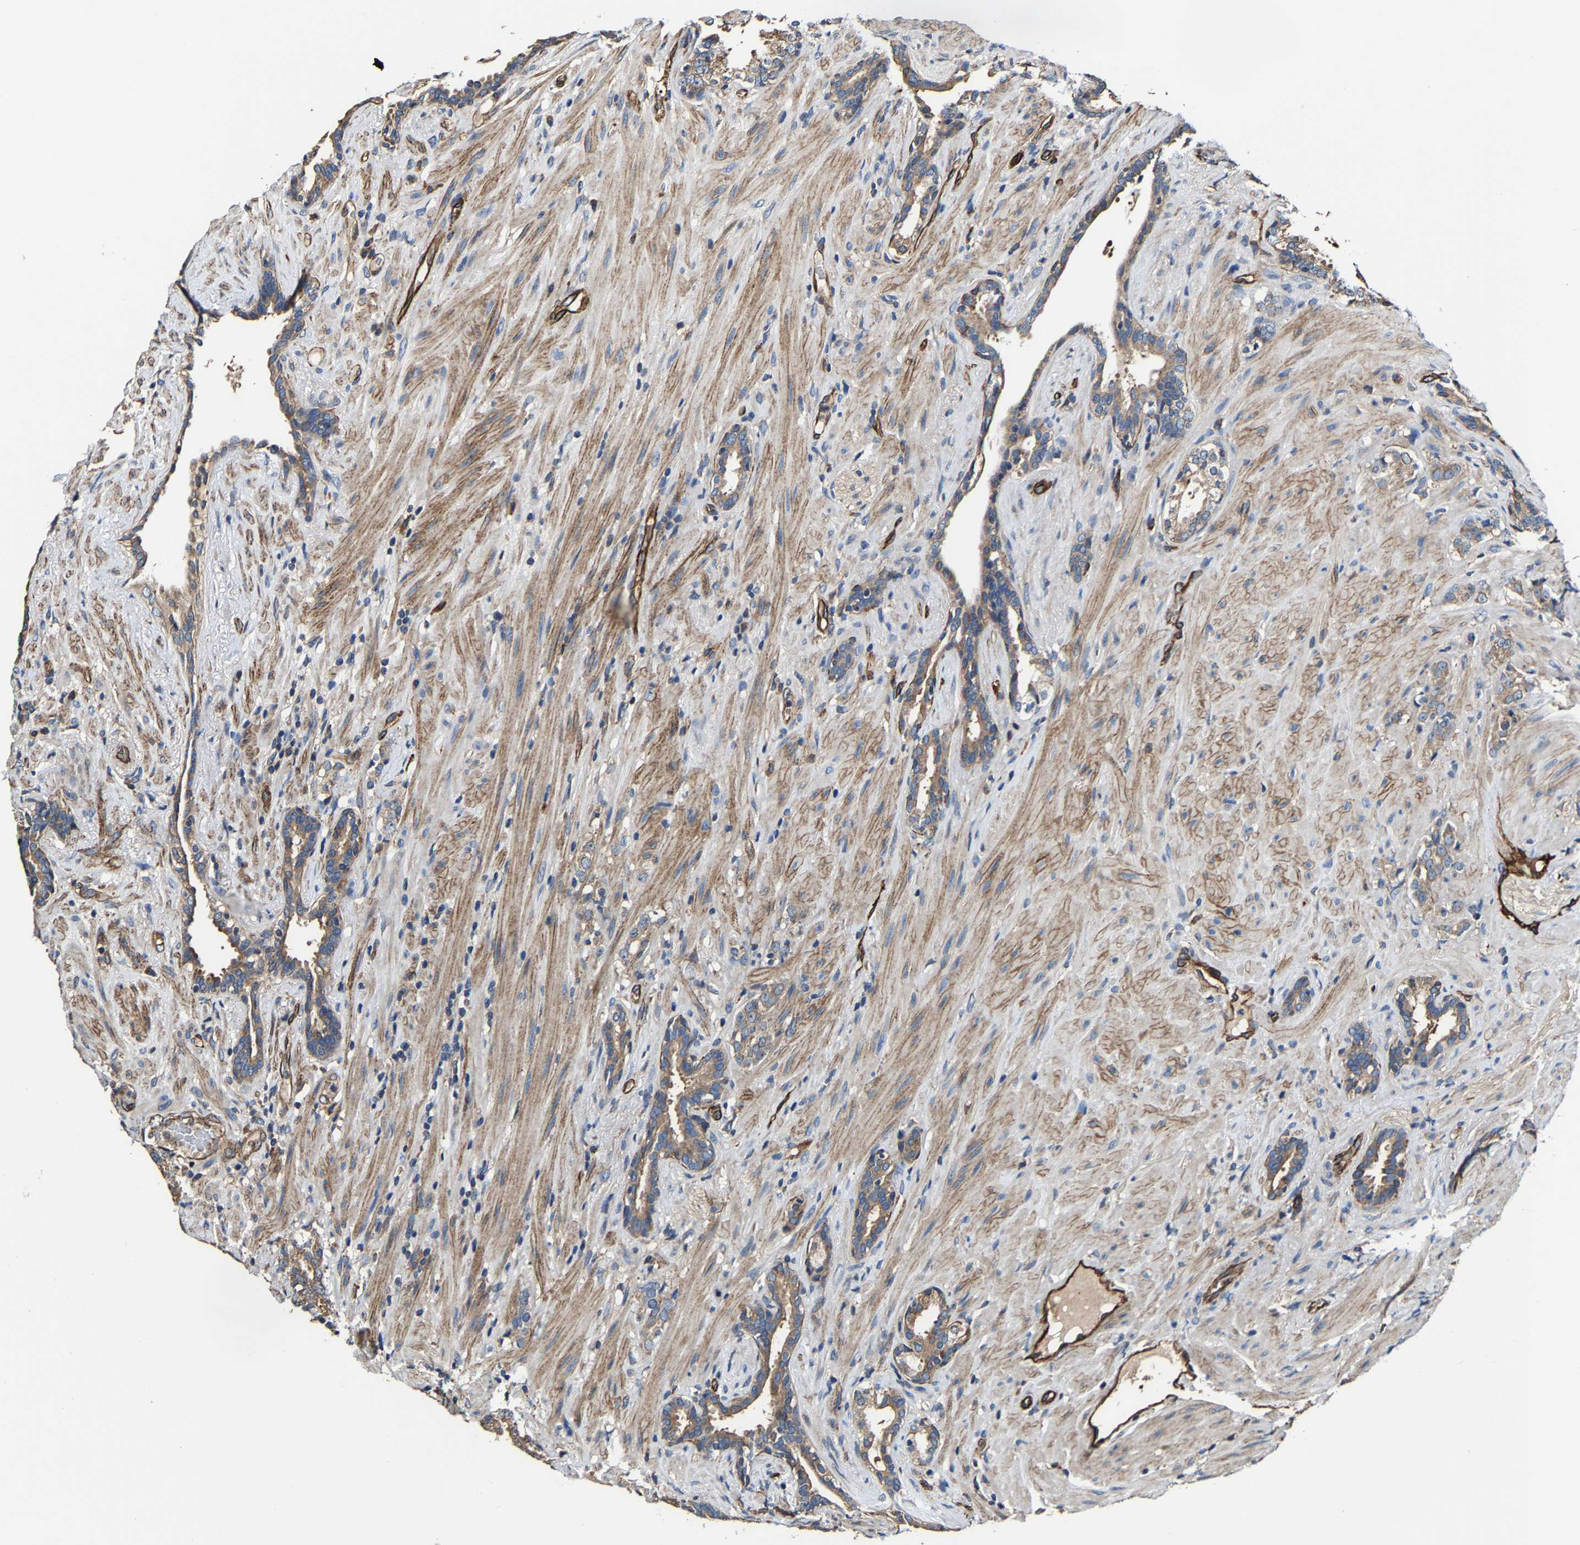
{"staining": {"intensity": "moderate", "quantity": ">75%", "location": "cytoplasmic/membranous"}, "tissue": "prostate cancer", "cell_type": "Tumor cells", "image_type": "cancer", "snomed": [{"axis": "morphology", "description": "Adenocarcinoma, High grade"}, {"axis": "topography", "description": "Prostate"}], "caption": "Human prostate cancer (high-grade adenocarcinoma) stained with a brown dye demonstrates moderate cytoplasmic/membranous positive expression in approximately >75% of tumor cells.", "gene": "GFRA3", "patient": {"sex": "male", "age": 71}}